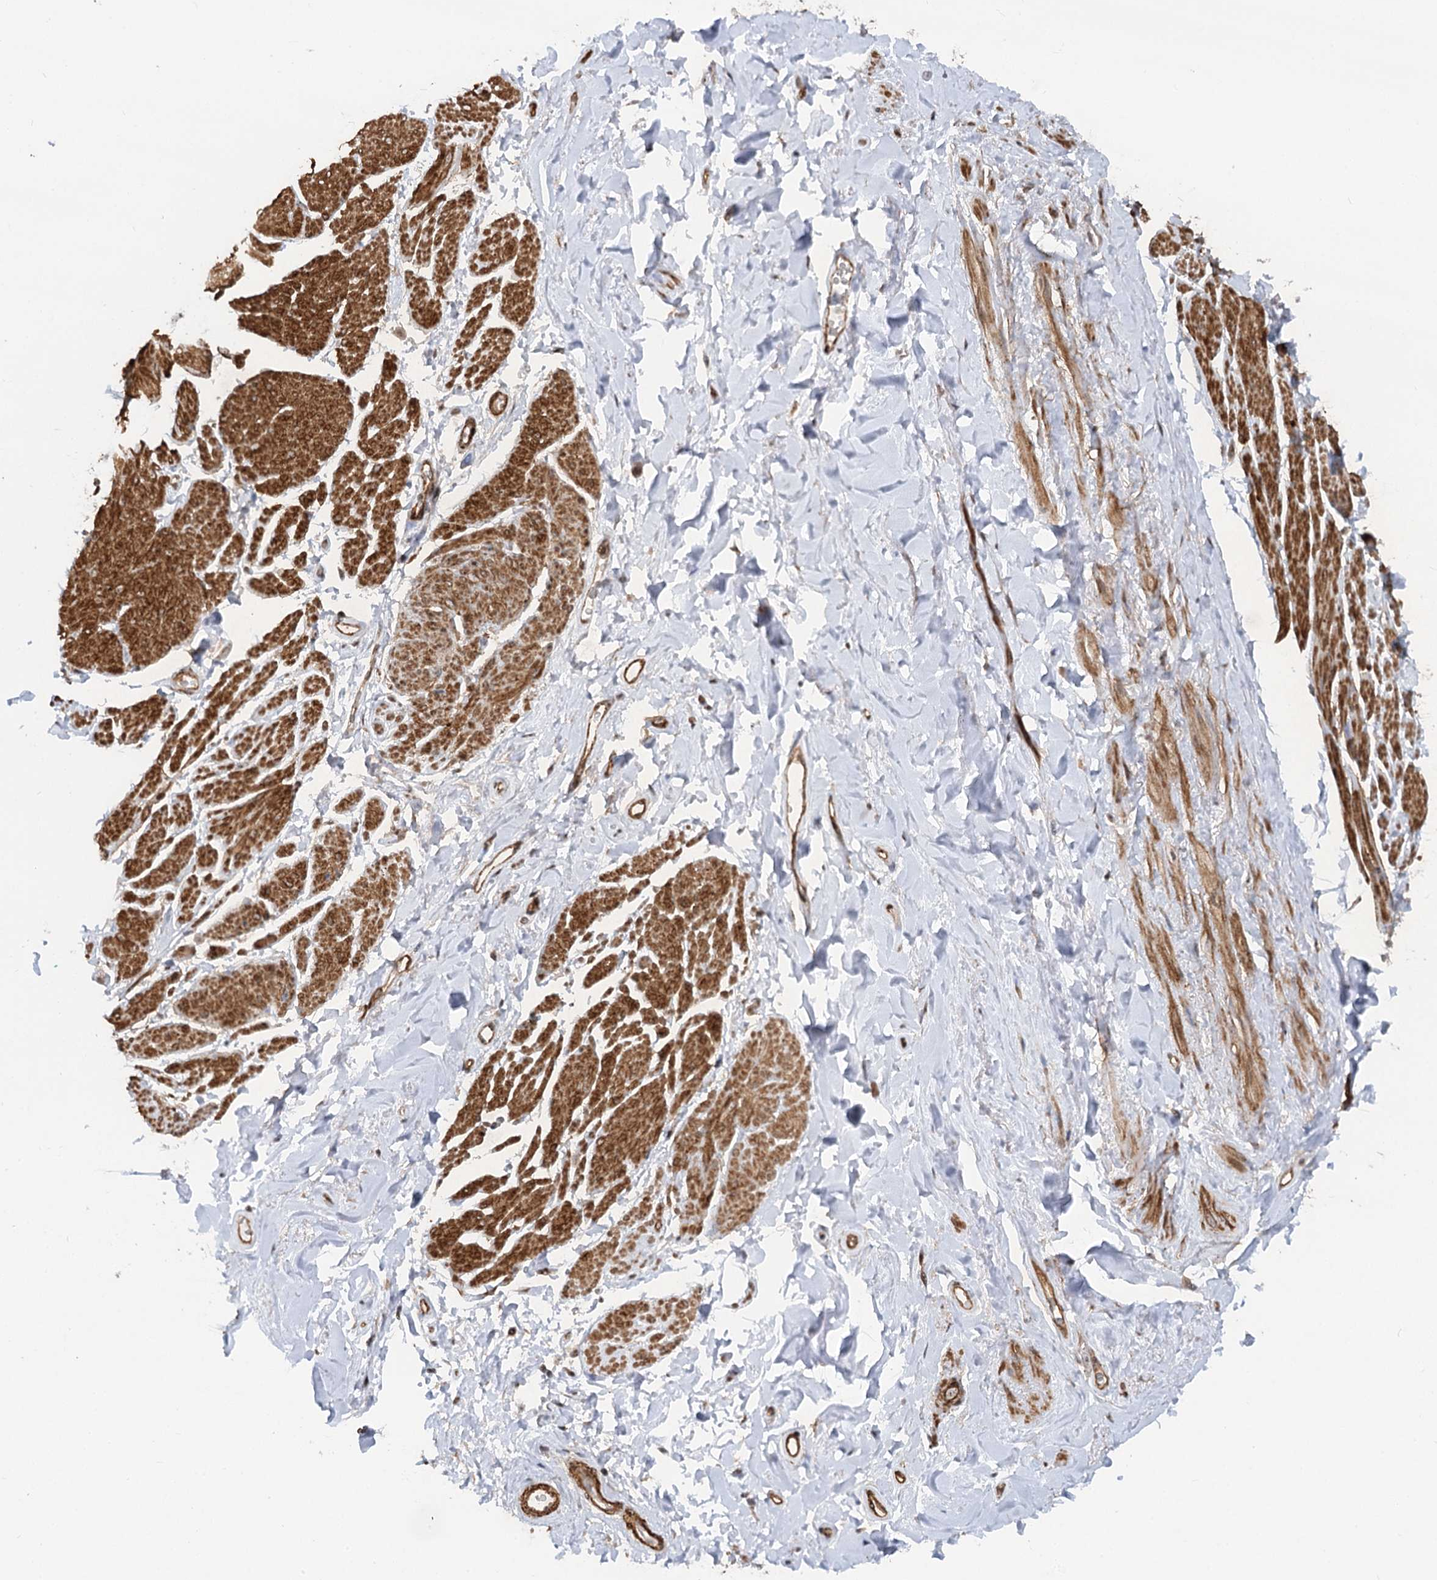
{"staining": {"intensity": "strong", "quantity": "25%-75%", "location": "cytoplasmic/membranous"}, "tissue": "smooth muscle", "cell_type": "Smooth muscle cells", "image_type": "normal", "snomed": [{"axis": "morphology", "description": "Normal tissue, NOS"}, {"axis": "topography", "description": "Smooth muscle"}, {"axis": "topography", "description": "Peripheral nerve tissue"}], "caption": "An immunohistochemistry histopathology image of unremarkable tissue is shown. Protein staining in brown labels strong cytoplasmic/membranous positivity in smooth muscle within smooth muscle cells.", "gene": "GNL3L", "patient": {"sex": "male", "age": 69}}